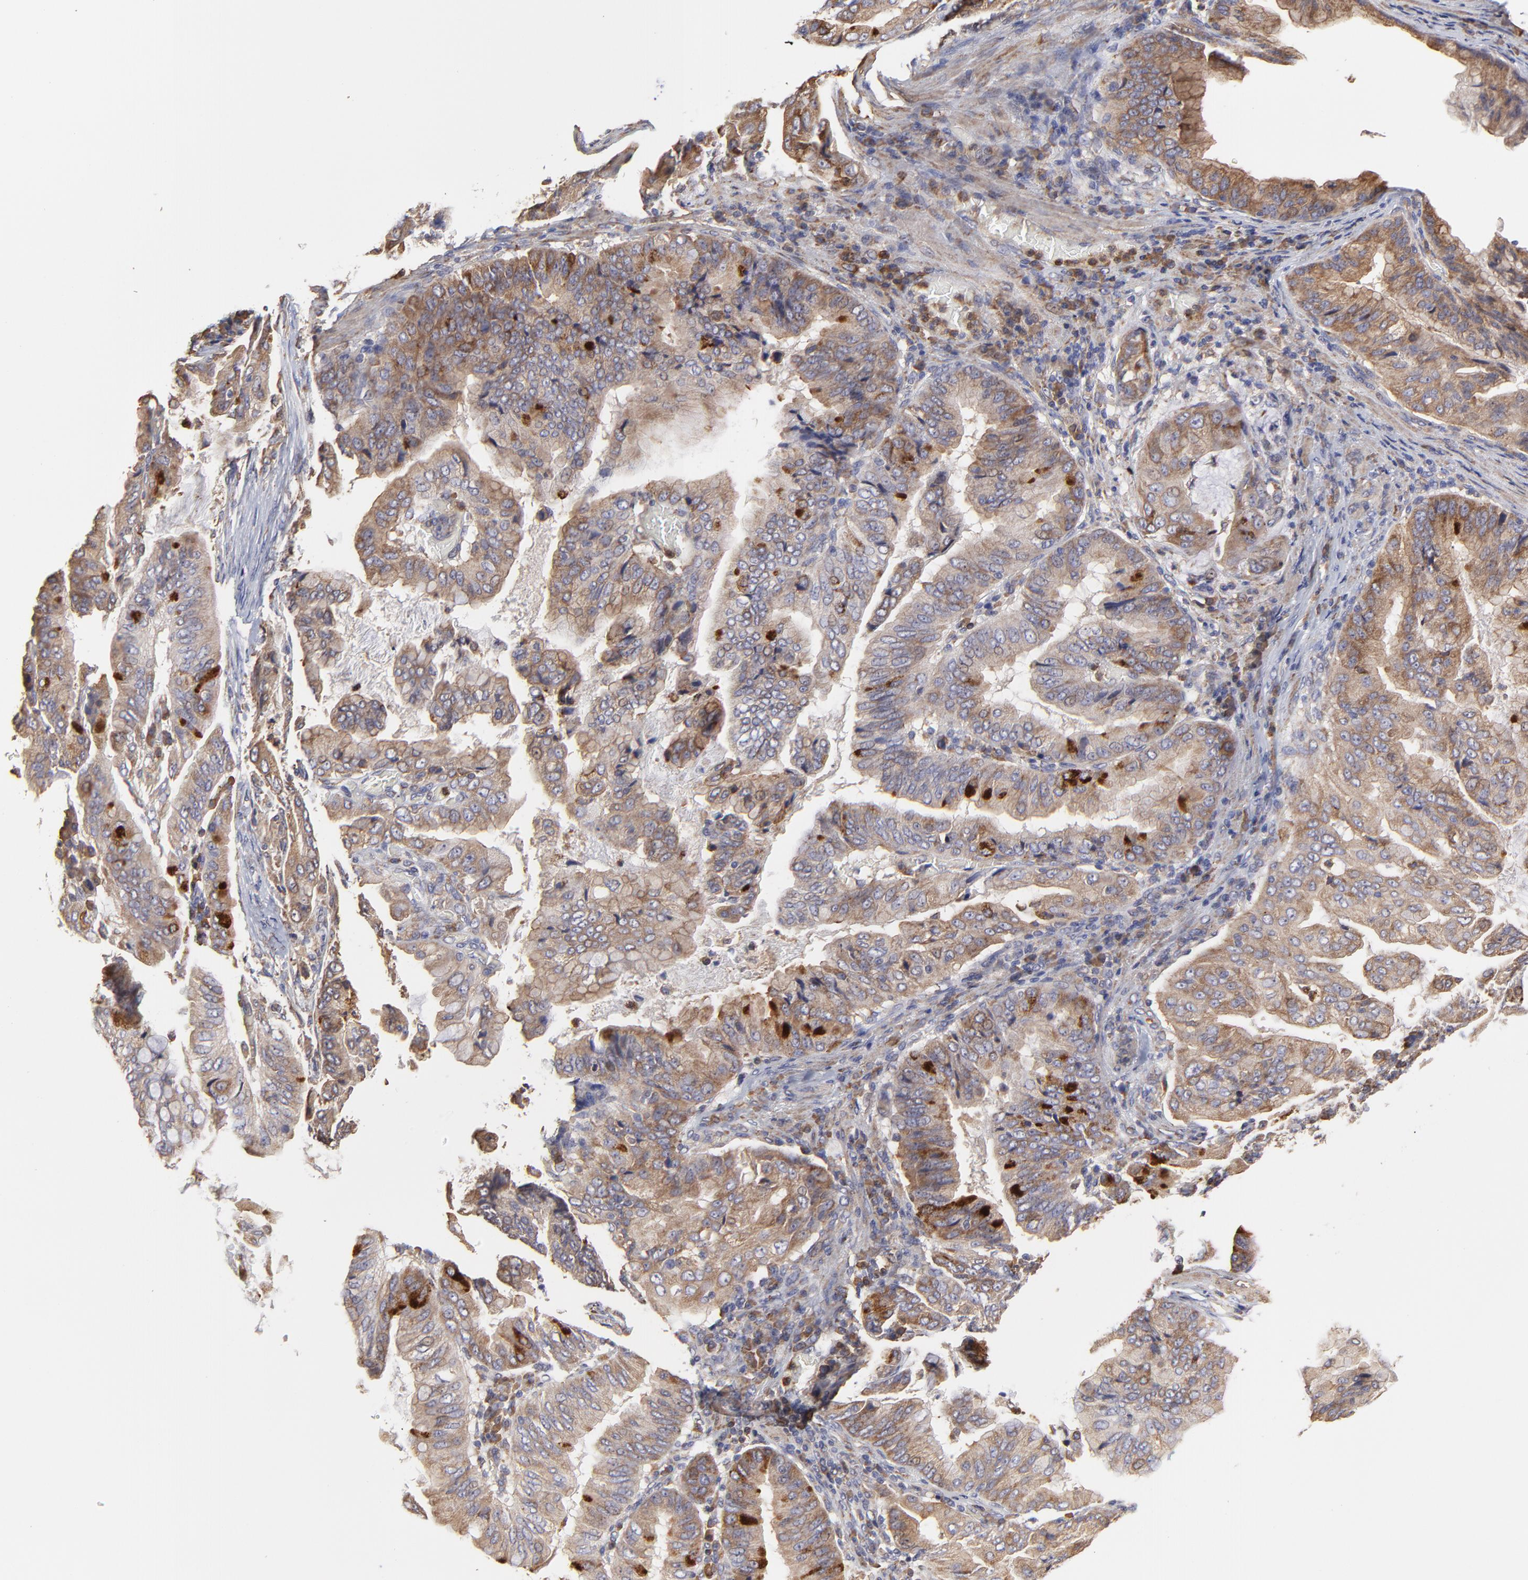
{"staining": {"intensity": "moderate", "quantity": ">75%", "location": "cytoplasmic/membranous"}, "tissue": "stomach cancer", "cell_type": "Tumor cells", "image_type": "cancer", "snomed": [{"axis": "morphology", "description": "Adenocarcinoma, NOS"}, {"axis": "topography", "description": "Stomach, upper"}], "caption": "Stomach adenocarcinoma stained with a protein marker exhibits moderate staining in tumor cells.", "gene": "PFKM", "patient": {"sex": "male", "age": 80}}